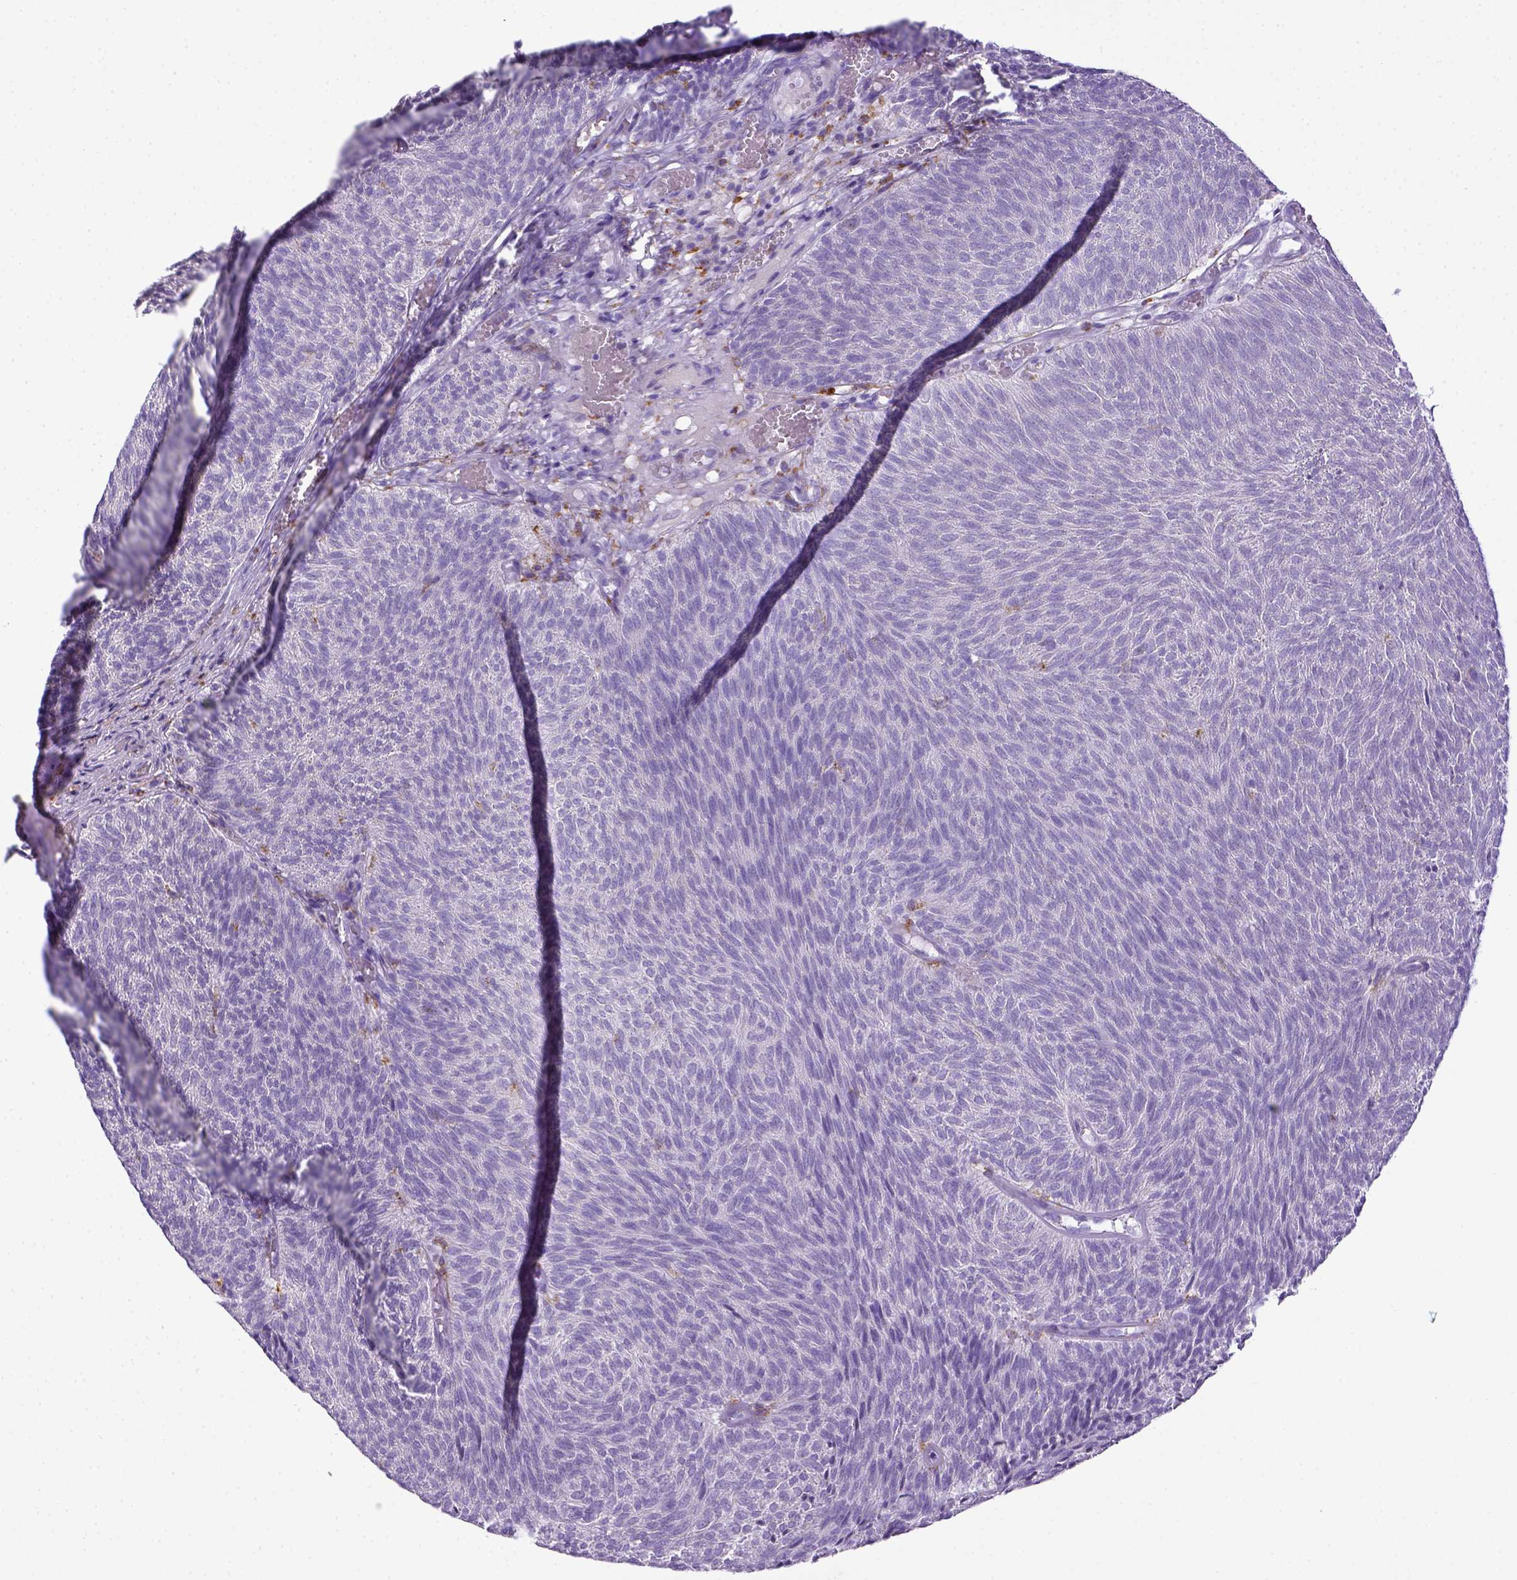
{"staining": {"intensity": "negative", "quantity": "none", "location": "none"}, "tissue": "urothelial cancer", "cell_type": "Tumor cells", "image_type": "cancer", "snomed": [{"axis": "morphology", "description": "Urothelial carcinoma, Low grade"}, {"axis": "topography", "description": "Urinary bladder"}], "caption": "Tumor cells are negative for brown protein staining in urothelial carcinoma (low-grade). (DAB (3,3'-diaminobenzidine) immunohistochemistry, high magnification).", "gene": "CD68", "patient": {"sex": "male", "age": 77}}